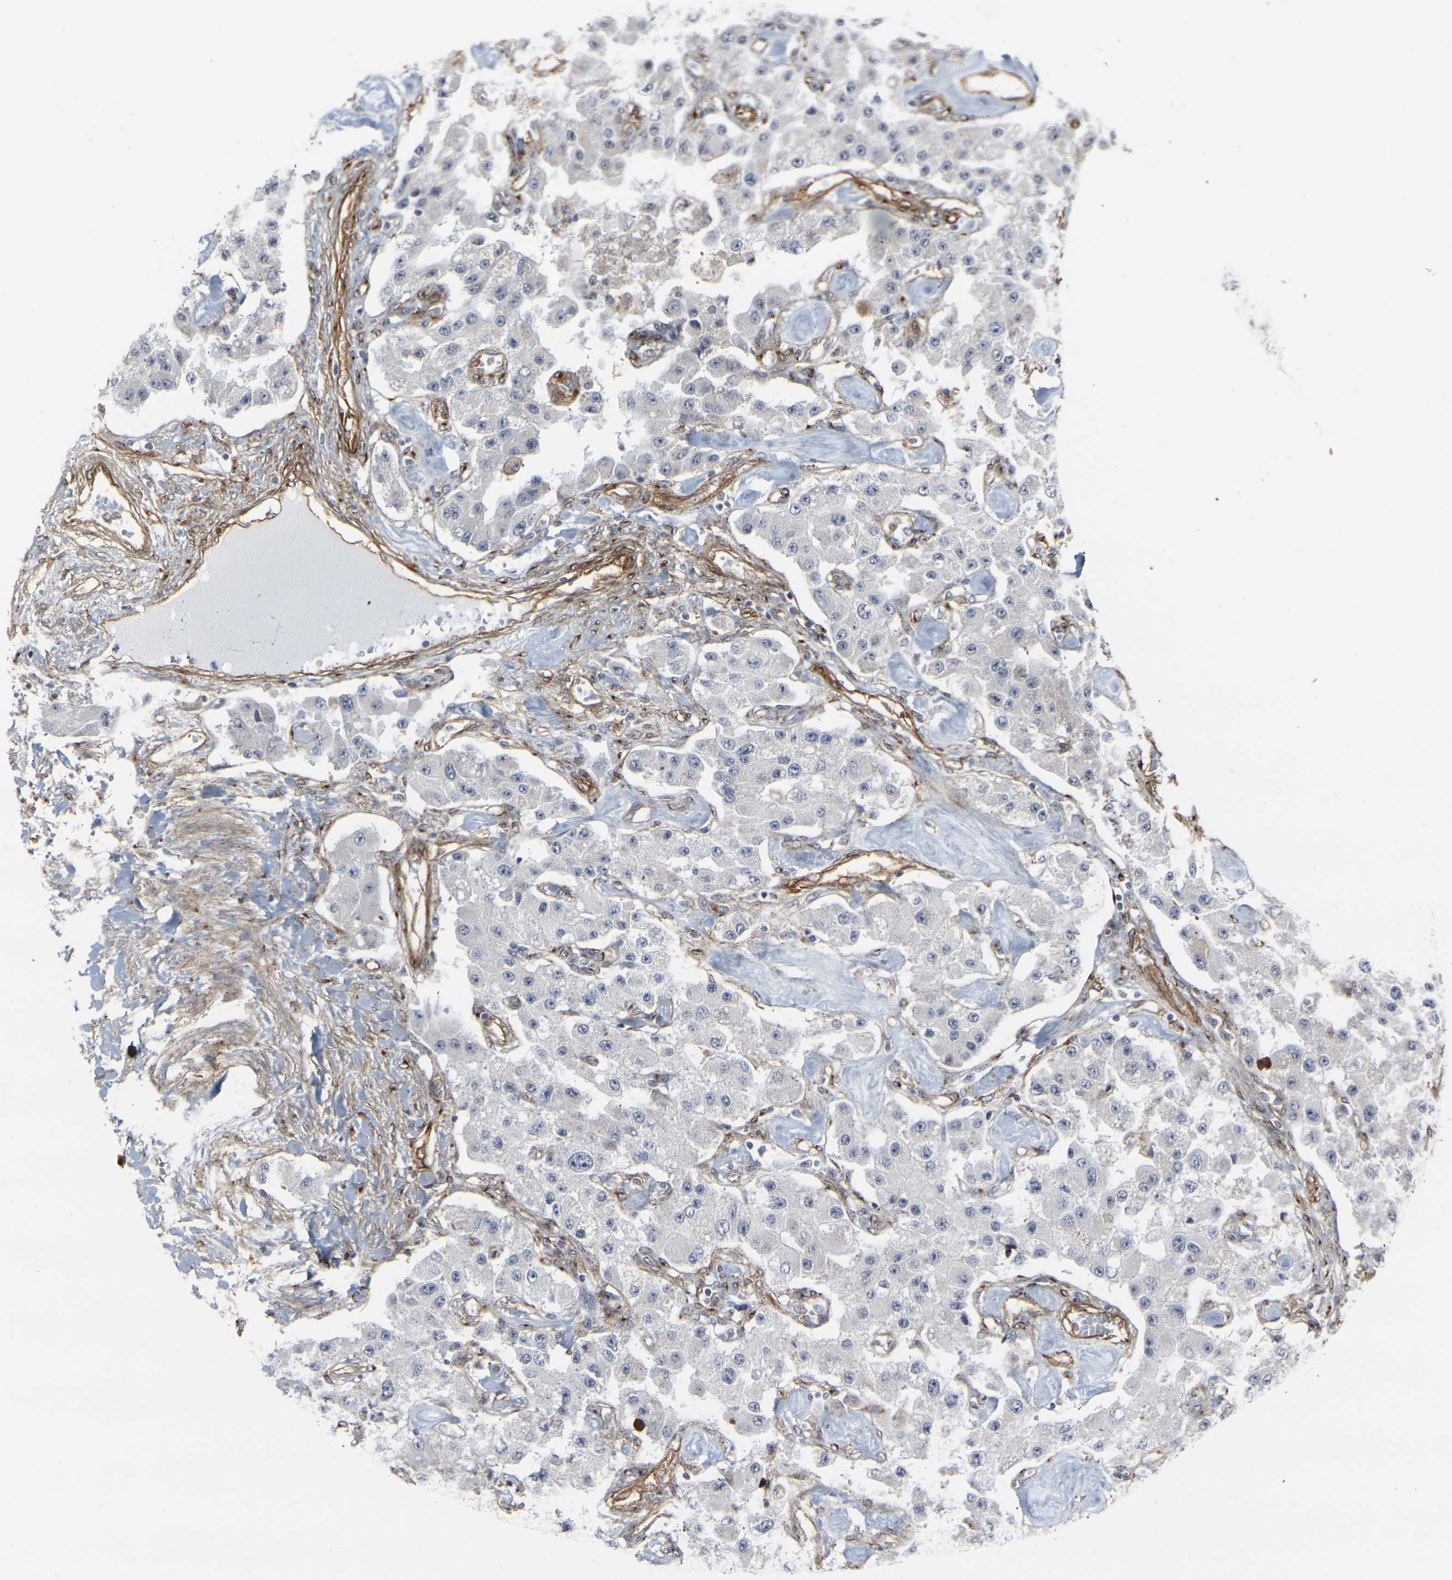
{"staining": {"intensity": "negative", "quantity": "none", "location": "none"}, "tissue": "carcinoid", "cell_type": "Tumor cells", "image_type": "cancer", "snomed": [{"axis": "morphology", "description": "Carcinoid, malignant, NOS"}, {"axis": "topography", "description": "Pancreas"}], "caption": "IHC histopathology image of carcinoid stained for a protein (brown), which demonstrates no staining in tumor cells. The staining is performed using DAB brown chromogen with nuclei counter-stained in using hematoxylin.", "gene": "MYOF", "patient": {"sex": "male", "age": 41}}